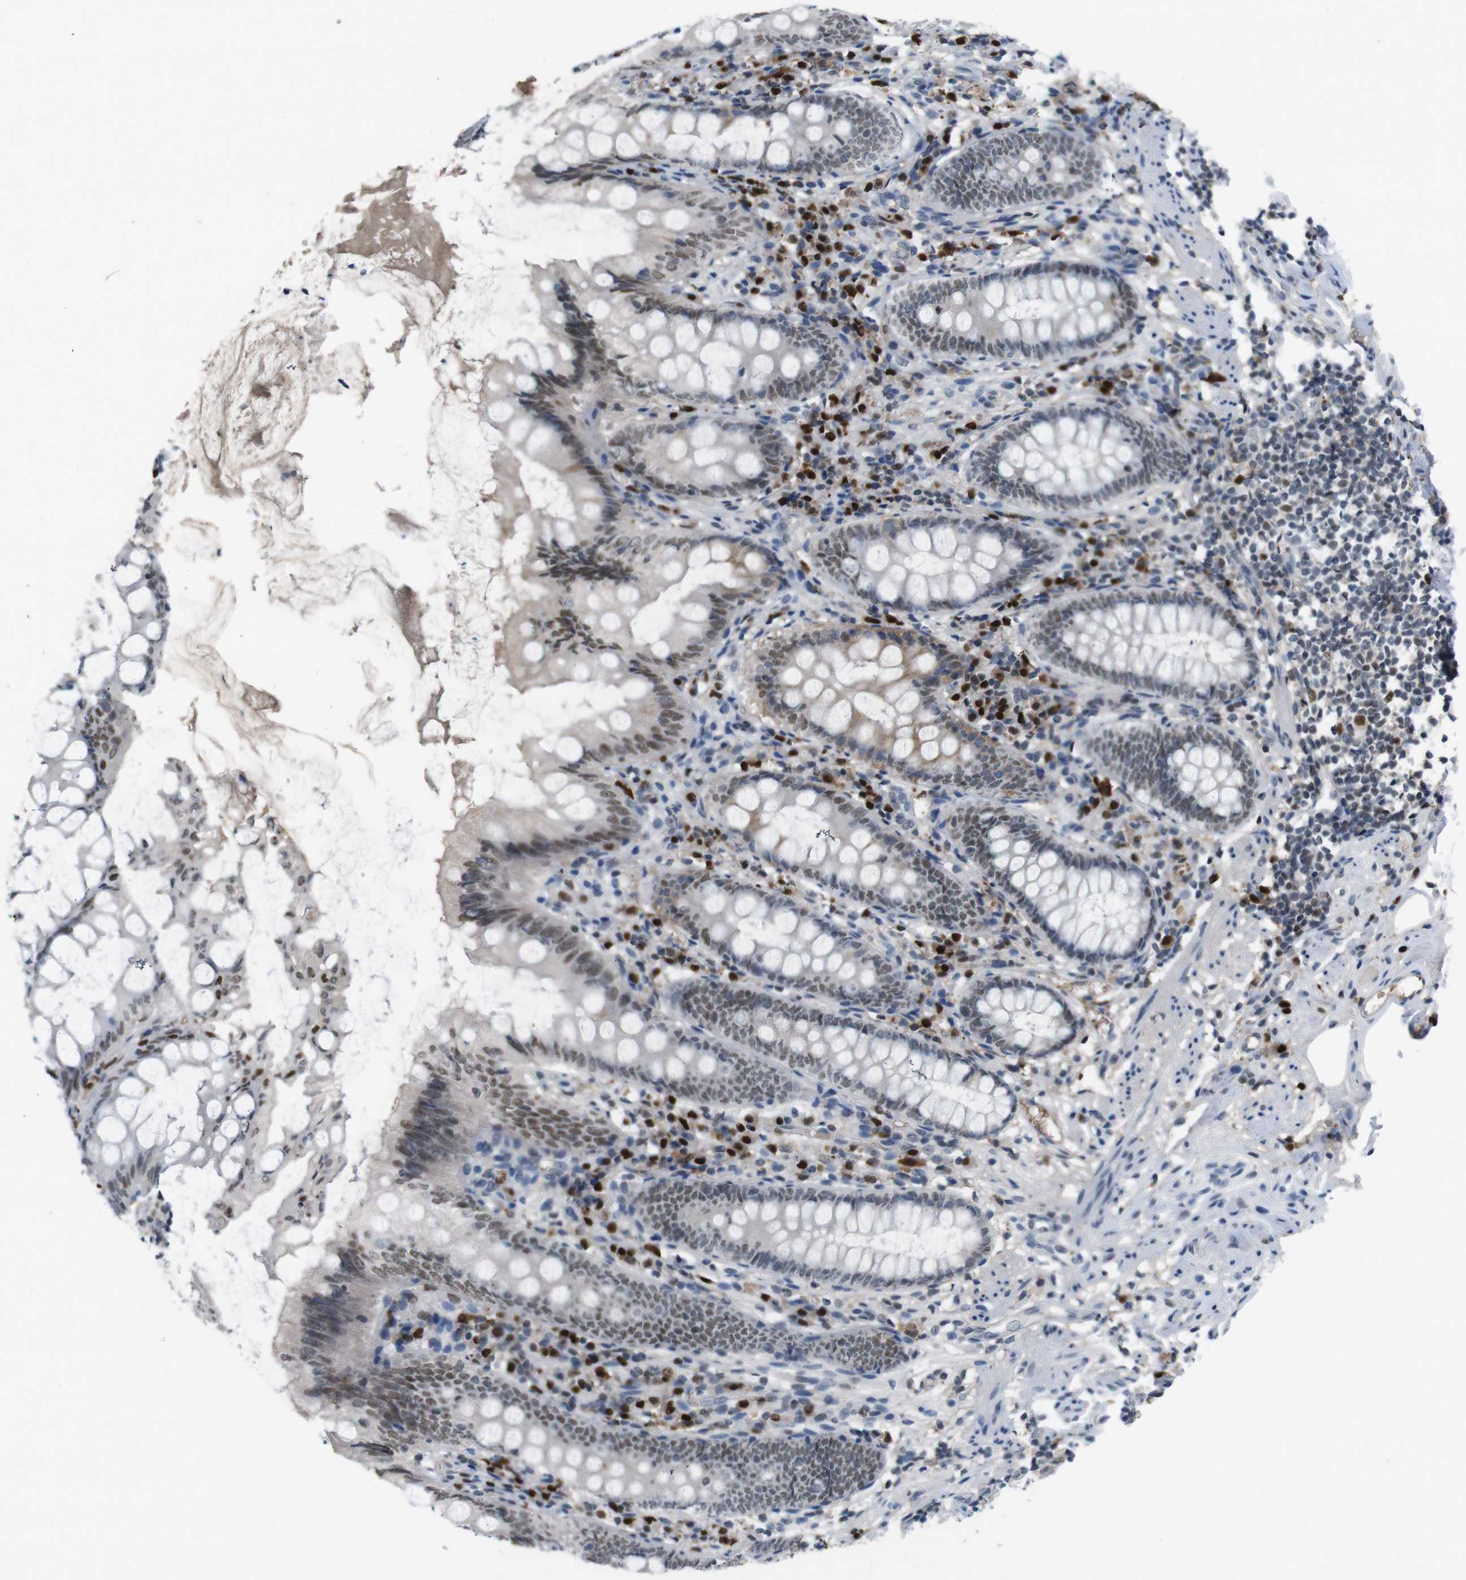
{"staining": {"intensity": "moderate", "quantity": "25%-75%", "location": "nuclear"}, "tissue": "appendix", "cell_type": "Glandular cells", "image_type": "normal", "snomed": [{"axis": "morphology", "description": "Normal tissue, NOS"}, {"axis": "topography", "description": "Appendix"}], "caption": "IHC micrograph of normal appendix stained for a protein (brown), which demonstrates medium levels of moderate nuclear staining in approximately 25%-75% of glandular cells.", "gene": "SUB1", "patient": {"sex": "female", "age": 77}}